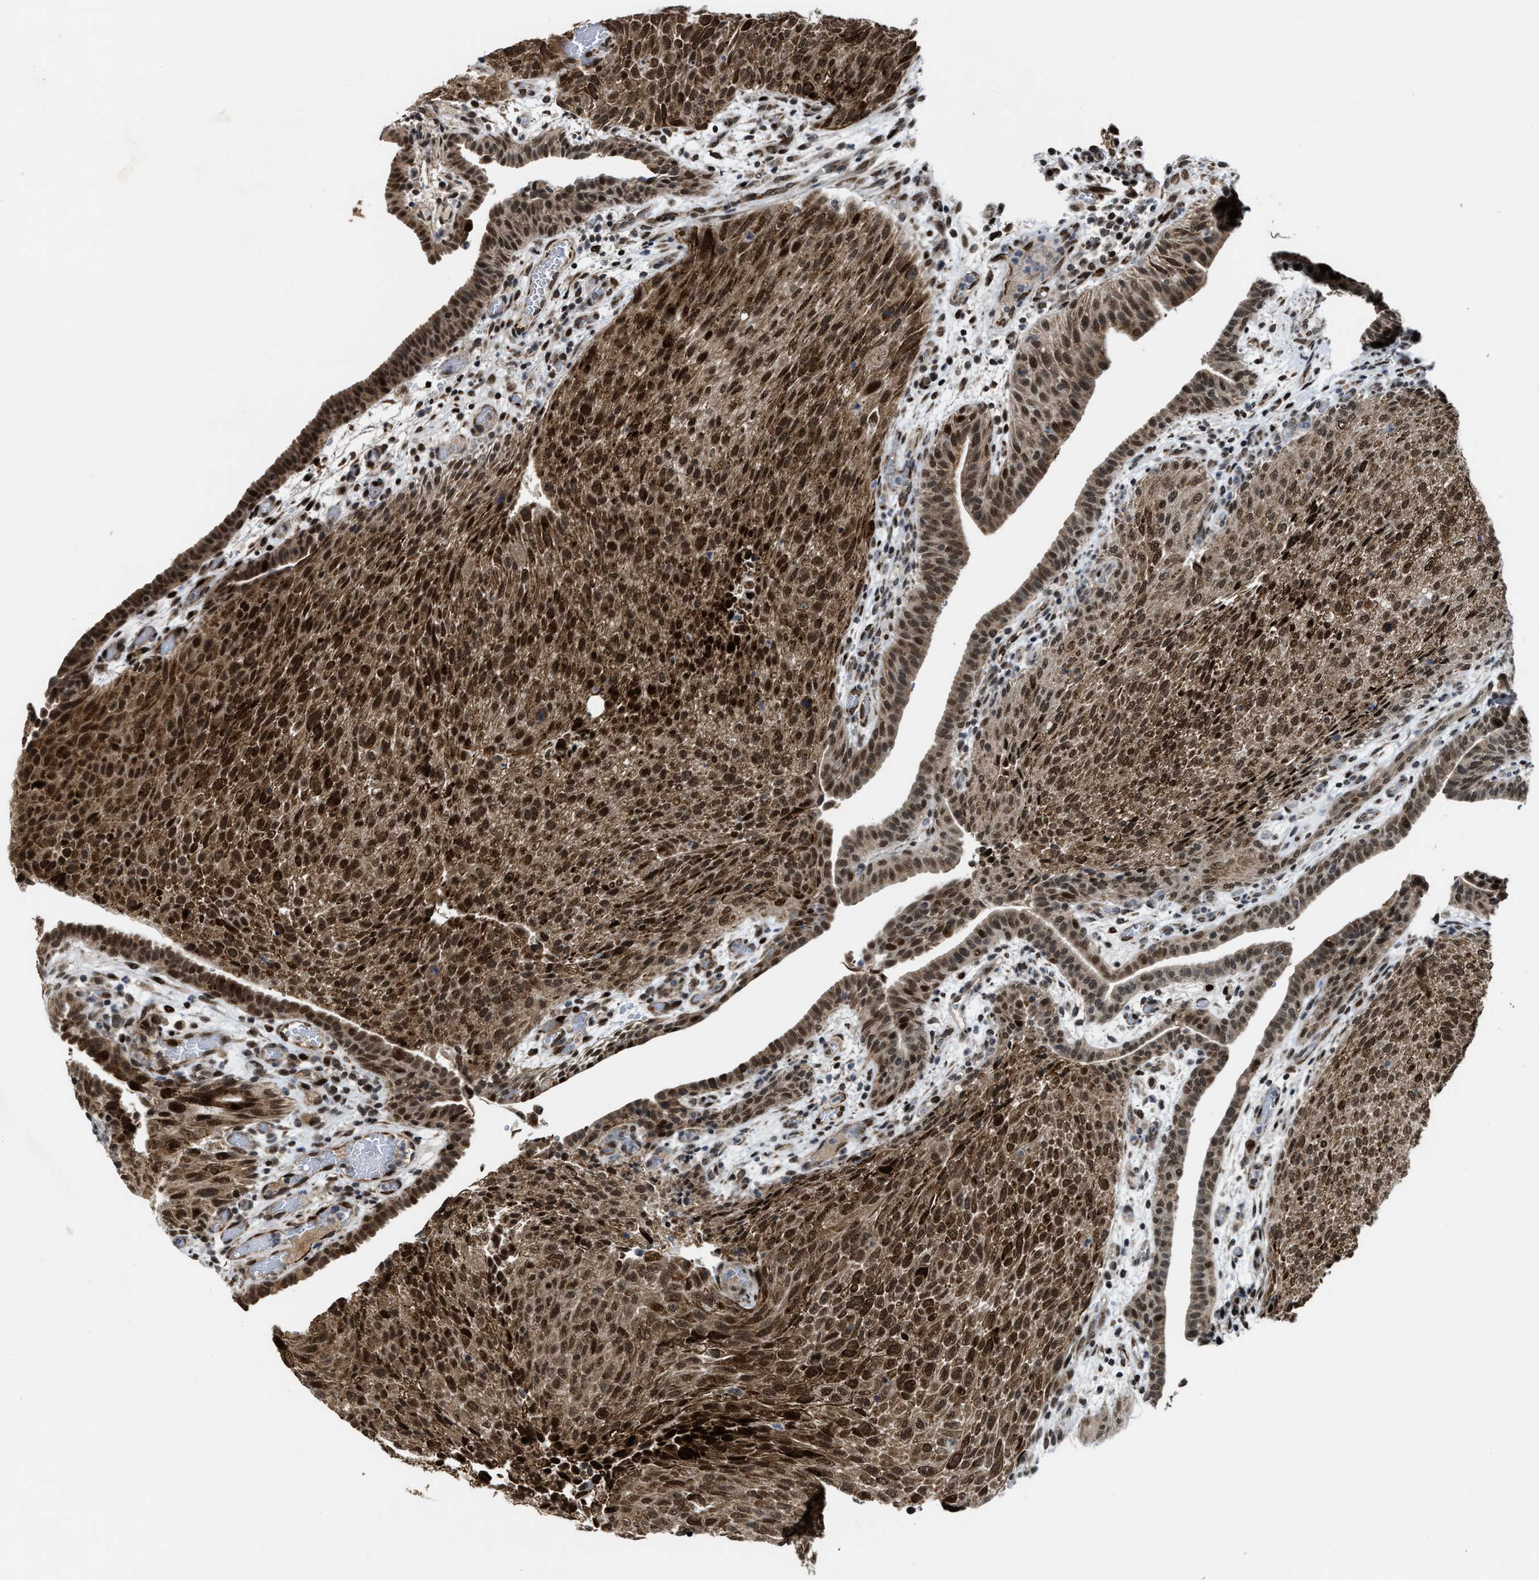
{"staining": {"intensity": "strong", "quantity": ">75%", "location": "cytoplasmic/membranous,nuclear"}, "tissue": "urothelial cancer", "cell_type": "Tumor cells", "image_type": "cancer", "snomed": [{"axis": "morphology", "description": "Urothelial carcinoma, Low grade"}, {"axis": "morphology", "description": "Urothelial carcinoma, High grade"}, {"axis": "topography", "description": "Urinary bladder"}], "caption": "Immunohistochemistry (IHC) image of urothelial cancer stained for a protein (brown), which demonstrates high levels of strong cytoplasmic/membranous and nuclear expression in about >75% of tumor cells.", "gene": "ZNF250", "patient": {"sex": "male", "age": 35}}